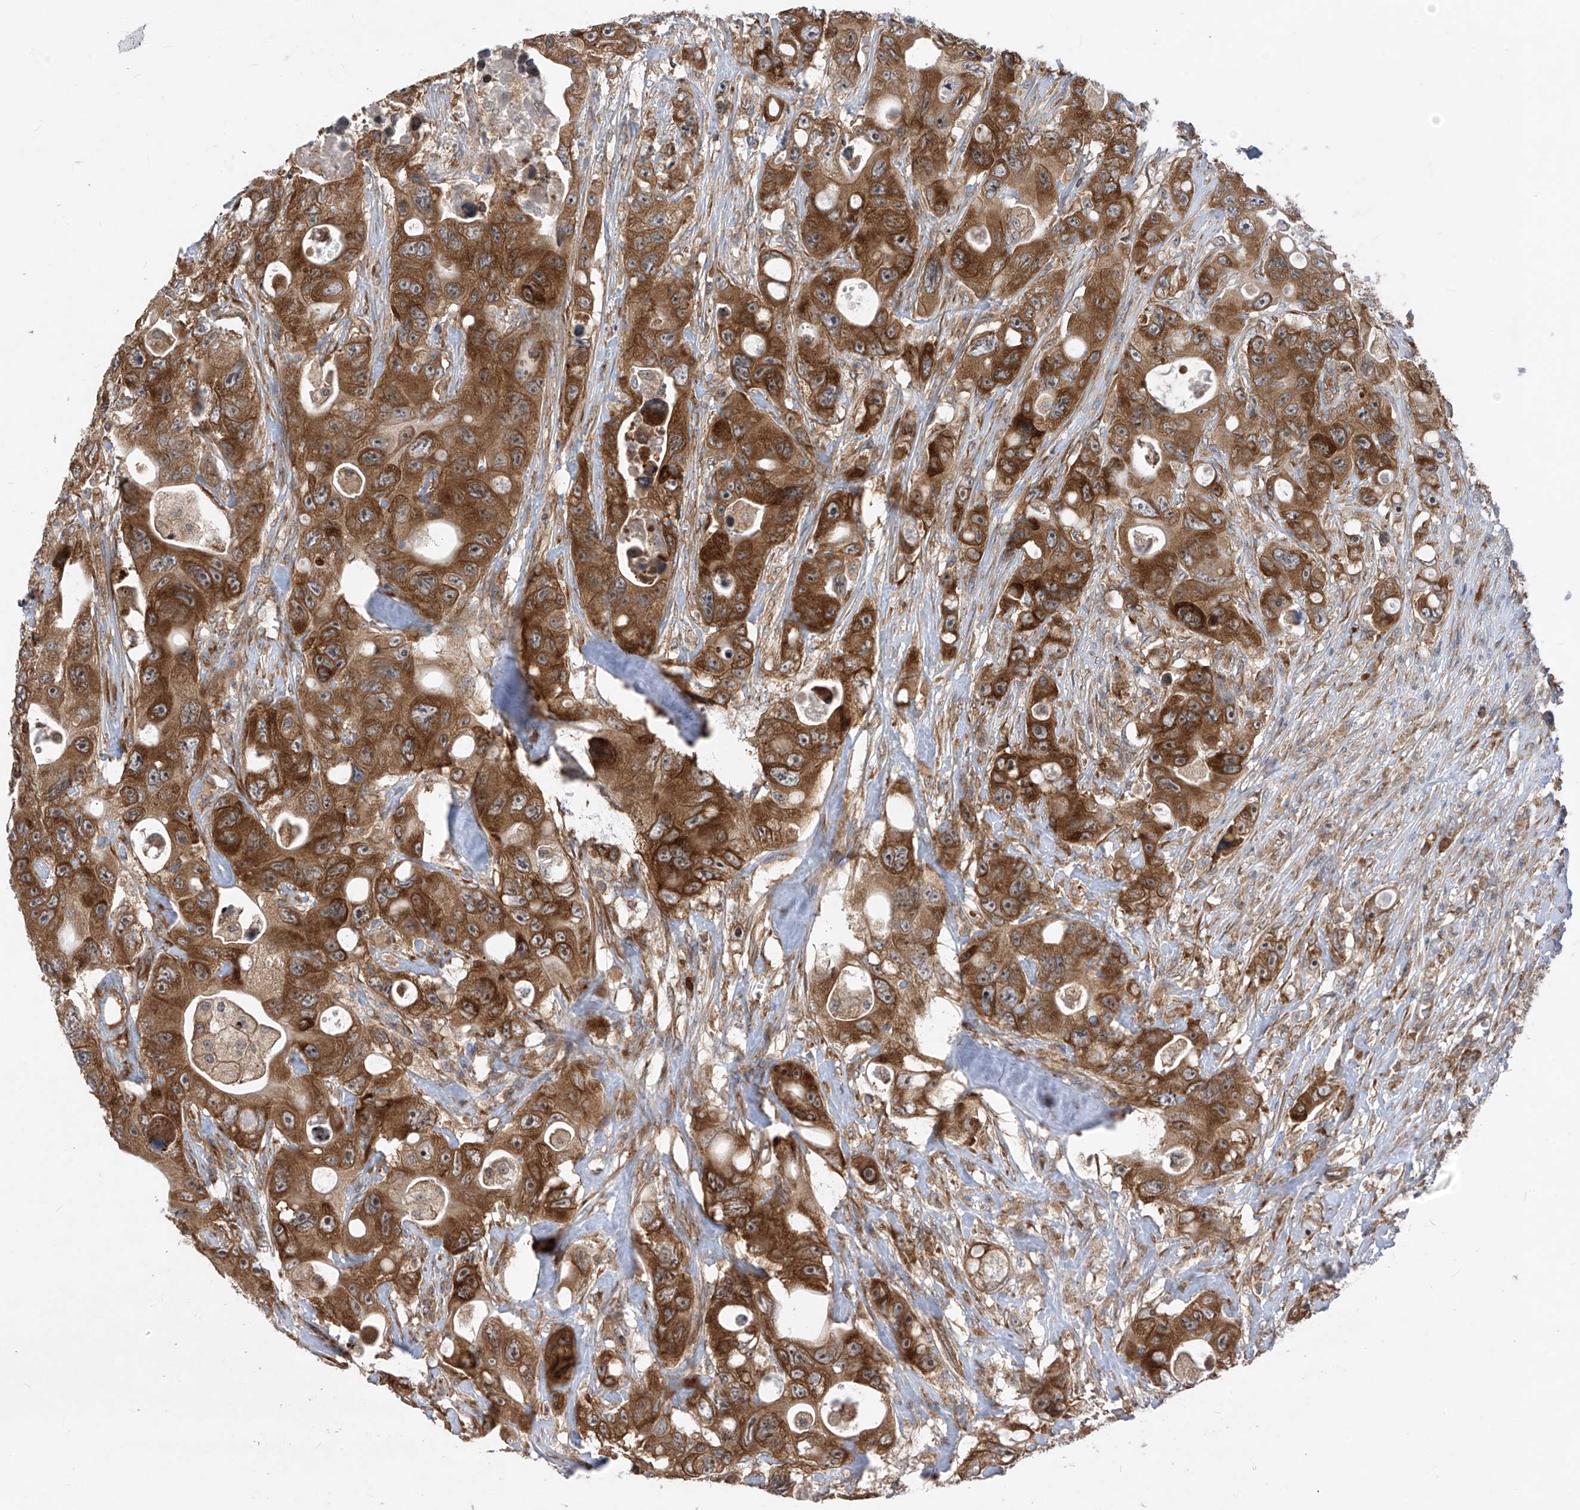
{"staining": {"intensity": "strong", "quantity": ">75%", "location": "cytoplasmic/membranous,nuclear"}, "tissue": "colorectal cancer", "cell_type": "Tumor cells", "image_type": "cancer", "snomed": [{"axis": "morphology", "description": "Adenocarcinoma, NOS"}, {"axis": "topography", "description": "Colon"}], "caption": "IHC histopathology image of neoplastic tissue: colorectal cancer (adenocarcinoma) stained using immunohistochemistry (IHC) reveals high levels of strong protein expression localized specifically in the cytoplasmic/membranous and nuclear of tumor cells, appearing as a cytoplasmic/membranous and nuclear brown color.", "gene": "RPL34", "patient": {"sex": "female", "age": 46}}